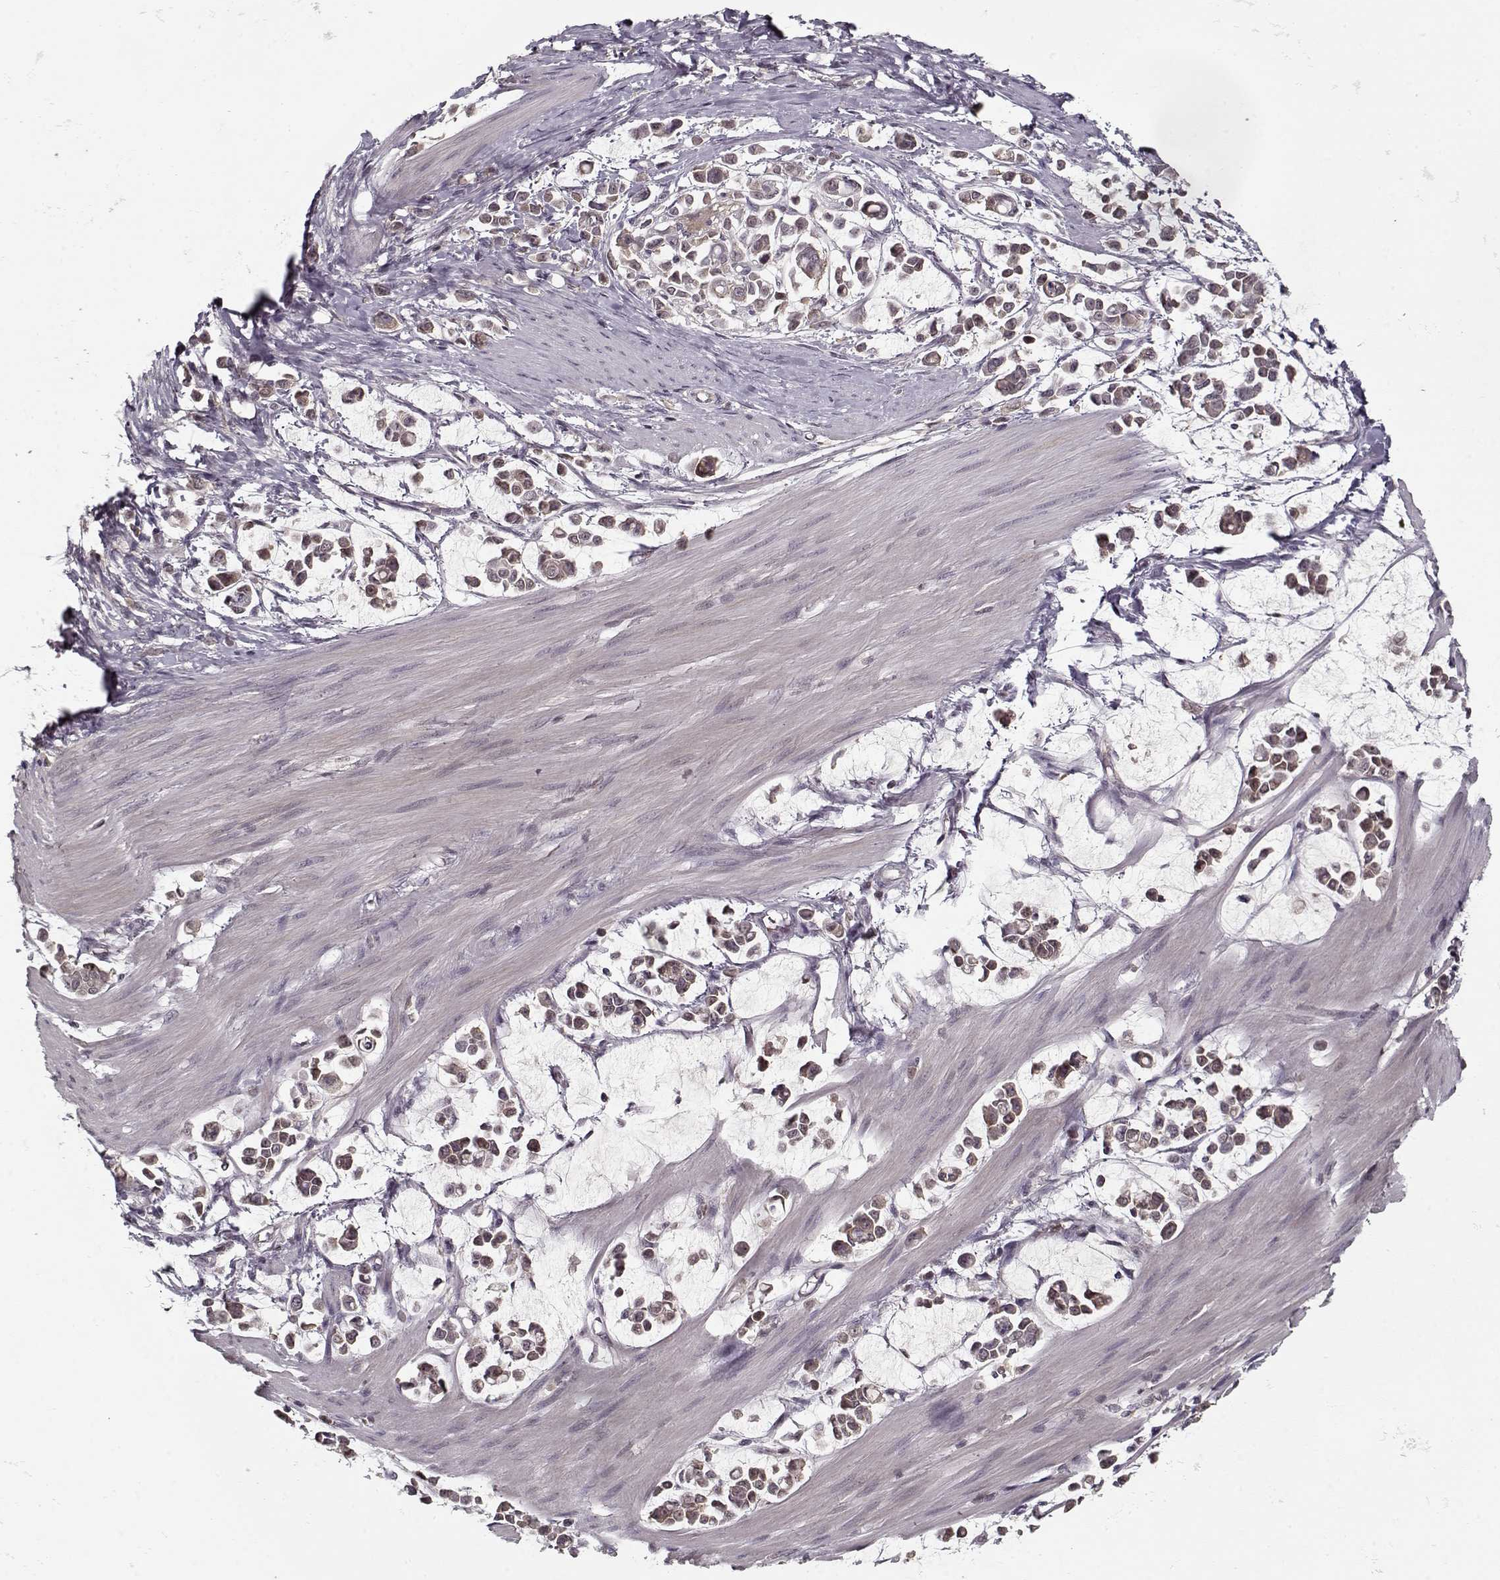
{"staining": {"intensity": "negative", "quantity": "none", "location": "none"}, "tissue": "stomach cancer", "cell_type": "Tumor cells", "image_type": "cancer", "snomed": [{"axis": "morphology", "description": "Adenocarcinoma, NOS"}, {"axis": "topography", "description": "Stomach"}], "caption": "High power microscopy image of an immunohistochemistry image of stomach cancer, revealing no significant positivity in tumor cells.", "gene": "AFM", "patient": {"sex": "male", "age": 82}}